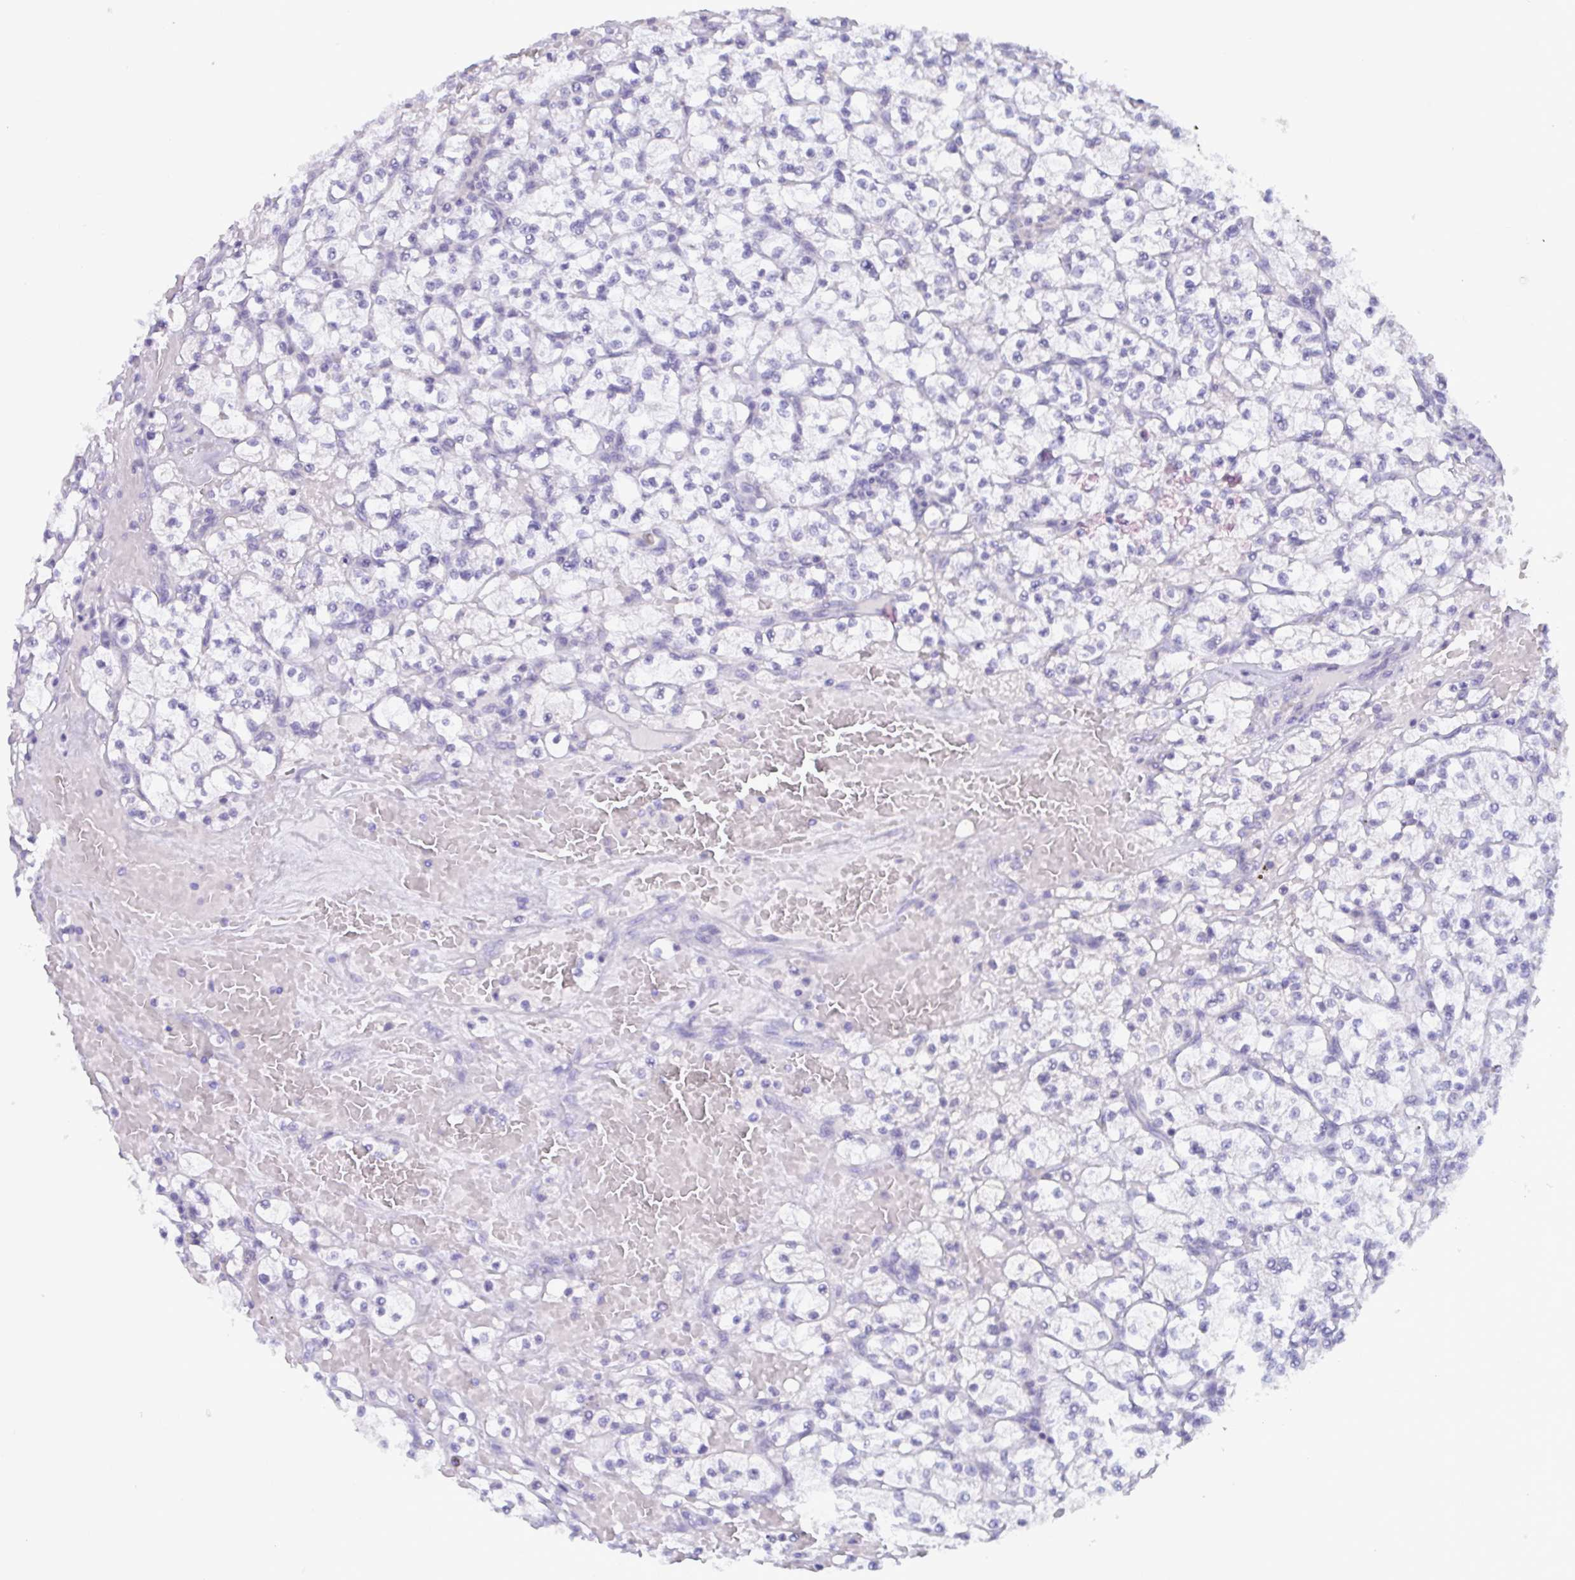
{"staining": {"intensity": "negative", "quantity": "none", "location": "none"}, "tissue": "renal cancer", "cell_type": "Tumor cells", "image_type": "cancer", "snomed": [{"axis": "morphology", "description": "Adenocarcinoma, NOS"}, {"axis": "topography", "description": "Kidney"}], "caption": "DAB (3,3'-diaminobenzidine) immunohistochemical staining of renal adenocarcinoma displays no significant positivity in tumor cells. (DAB (3,3'-diaminobenzidine) immunohistochemistry (IHC) visualized using brightfield microscopy, high magnification).", "gene": "SERPINB13", "patient": {"sex": "female", "age": 64}}